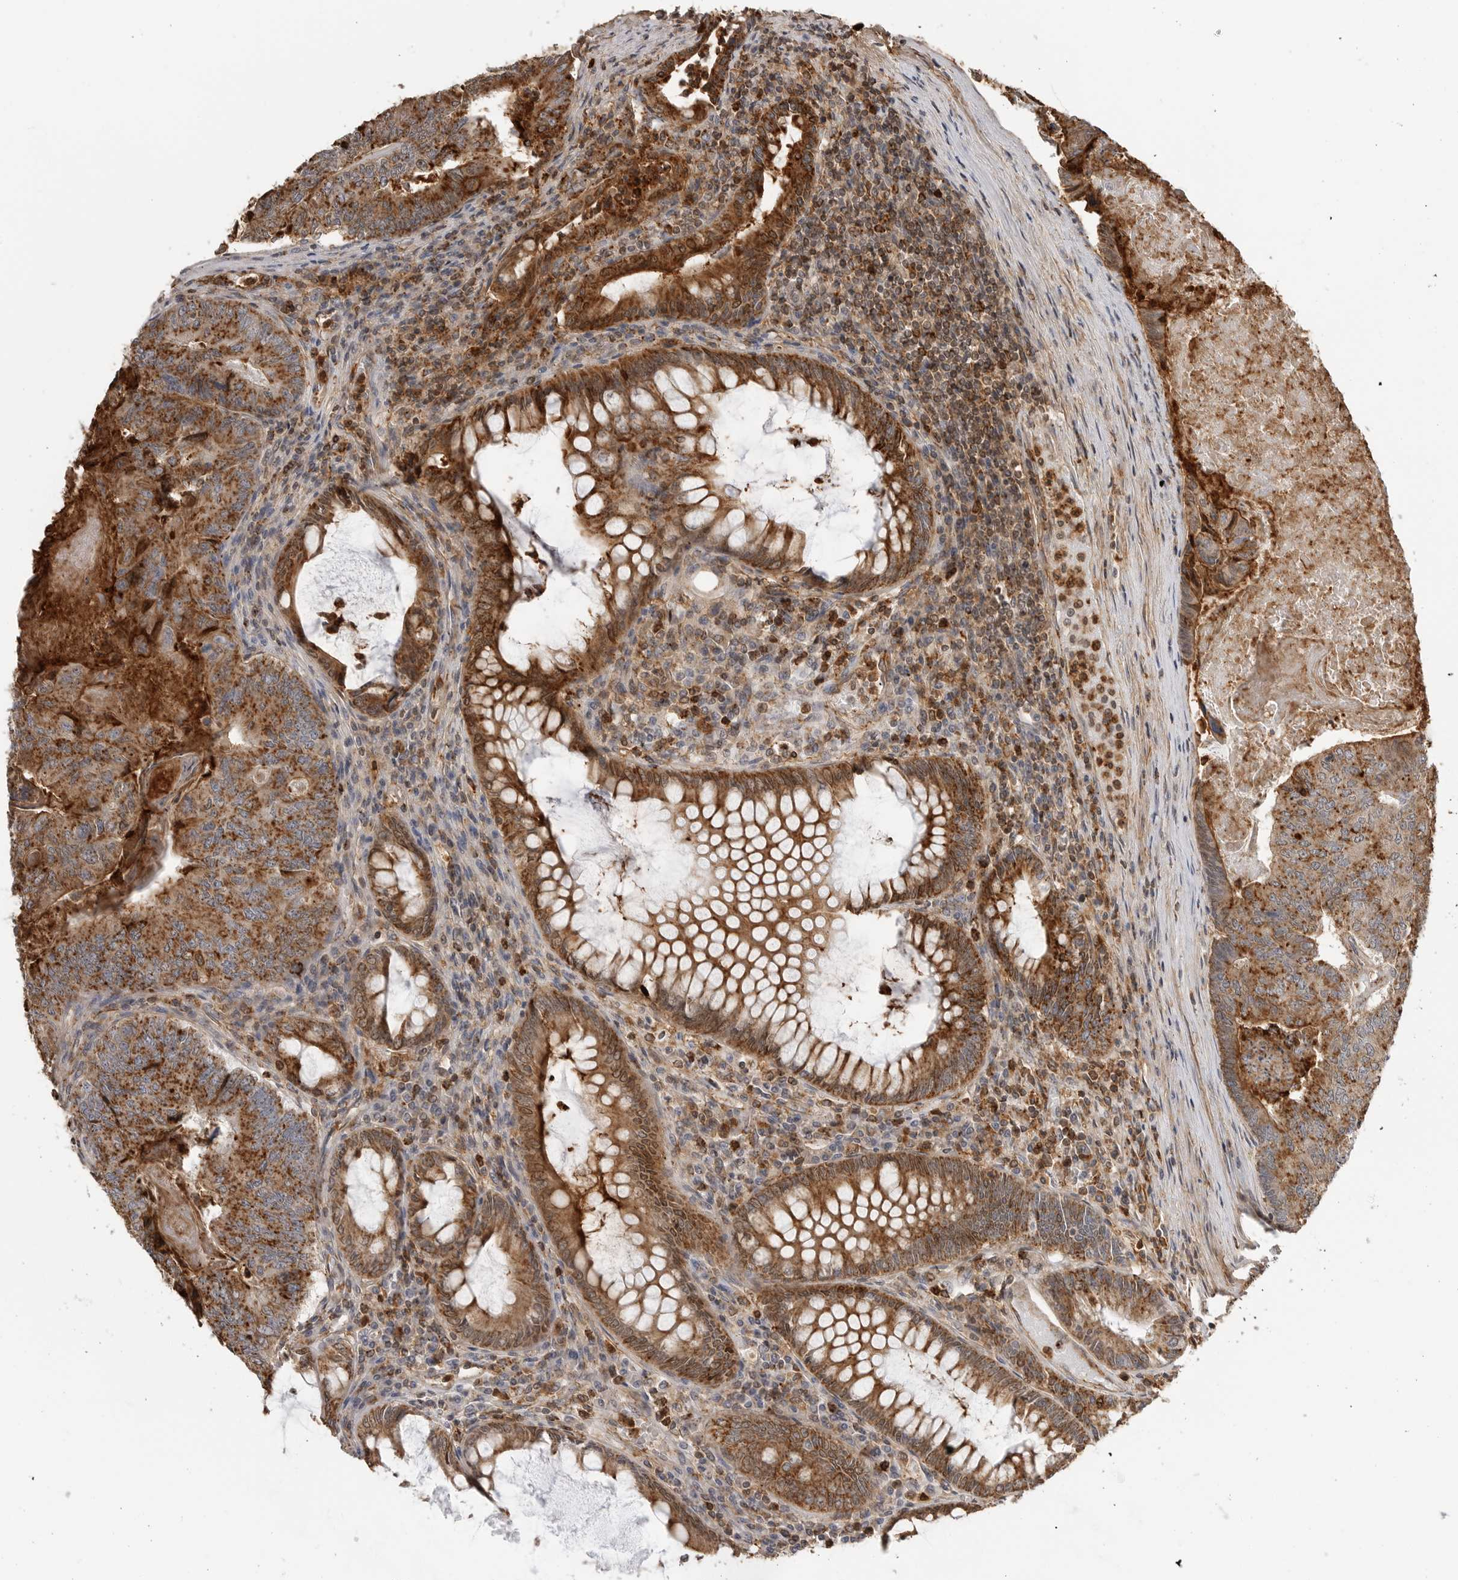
{"staining": {"intensity": "moderate", "quantity": ">75%", "location": "cytoplasmic/membranous"}, "tissue": "colorectal cancer", "cell_type": "Tumor cells", "image_type": "cancer", "snomed": [{"axis": "morphology", "description": "Adenocarcinoma, NOS"}, {"axis": "topography", "description": "Colon"}], "caption": "Immunohistochemistry (IHC) of human colorectal cancer displays medium levels of moderate cytoplasmic/membranous expression in about >75% of tumor cells.", "gene": "ANXA11", "patient": {"sex": "female", "age": 67}}